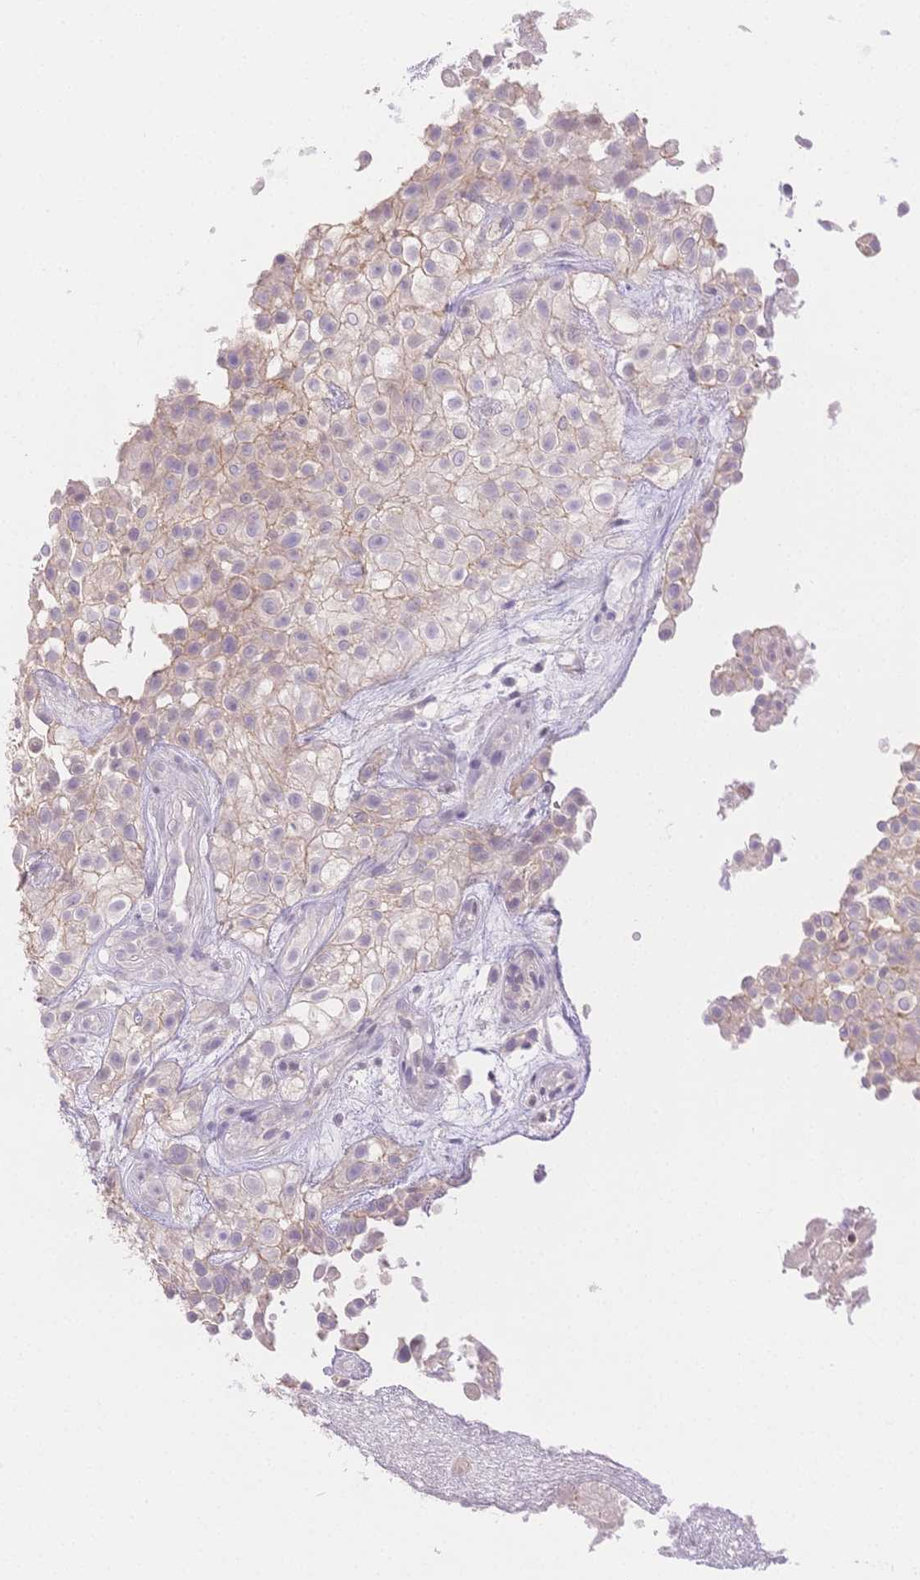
{"staining": {"intensity": "weak", "quantity": "<25%", "location": "cytoplasmic/membranous"}, "tissue": "urothelial cancer", "cell_type": "Tumor cells", "image_type": "cancer", "snomed": [{"axis": "morphology", "description": "Urothelial carcinoma, High grade"}, {"axis": "topography", "description": "Urinary bladder"}], "caption": "Tumor cells are negative for protein expression in human urothelial carcinoma (high-grade).", "gene": "WDR54", "patient": {"sex": "male", "age": 56}}